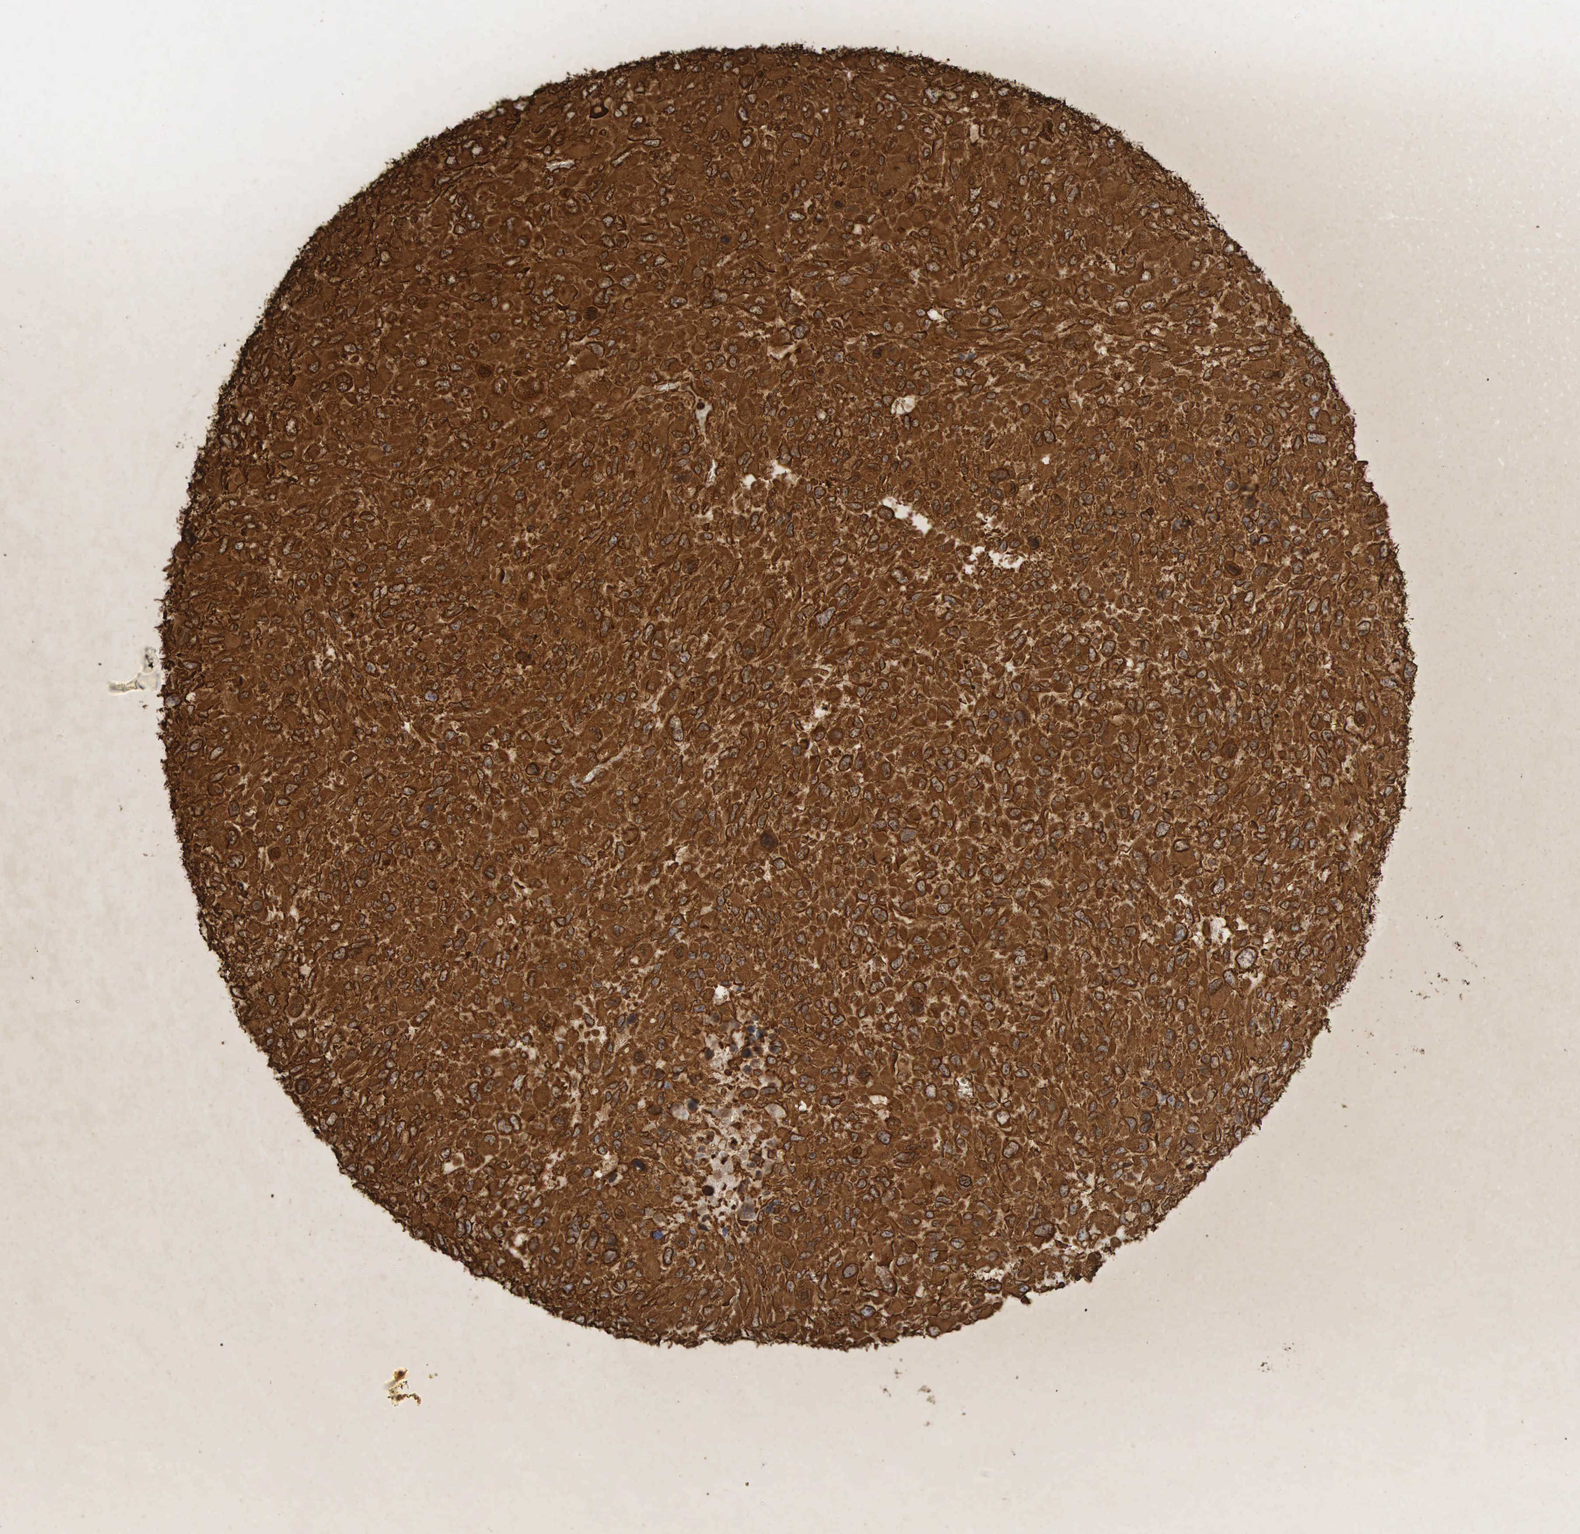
{"staining": {"intensity": "strong", "quantity": ">75%", "location": "cytoplasmic/membranous"}, "tissue": "renal cancer", "cell_type": "Tumor cells", "image_type": "cancer", "snomed": [{"axis": "morphology", "description": "Adenocarcinoma, NOS"}, {"axis": "topography", "description": "Kidney"}], "caption": "Immunohistochemistry histopathology image of human renal adenocarcinoma stained for a protein (brown), which exhibits high levels of strong cytoplasmic/membranous expression in approximately >75% of tumor cells.", "gene": "VIM", "patient": {"sex": "male", "age": 79}}